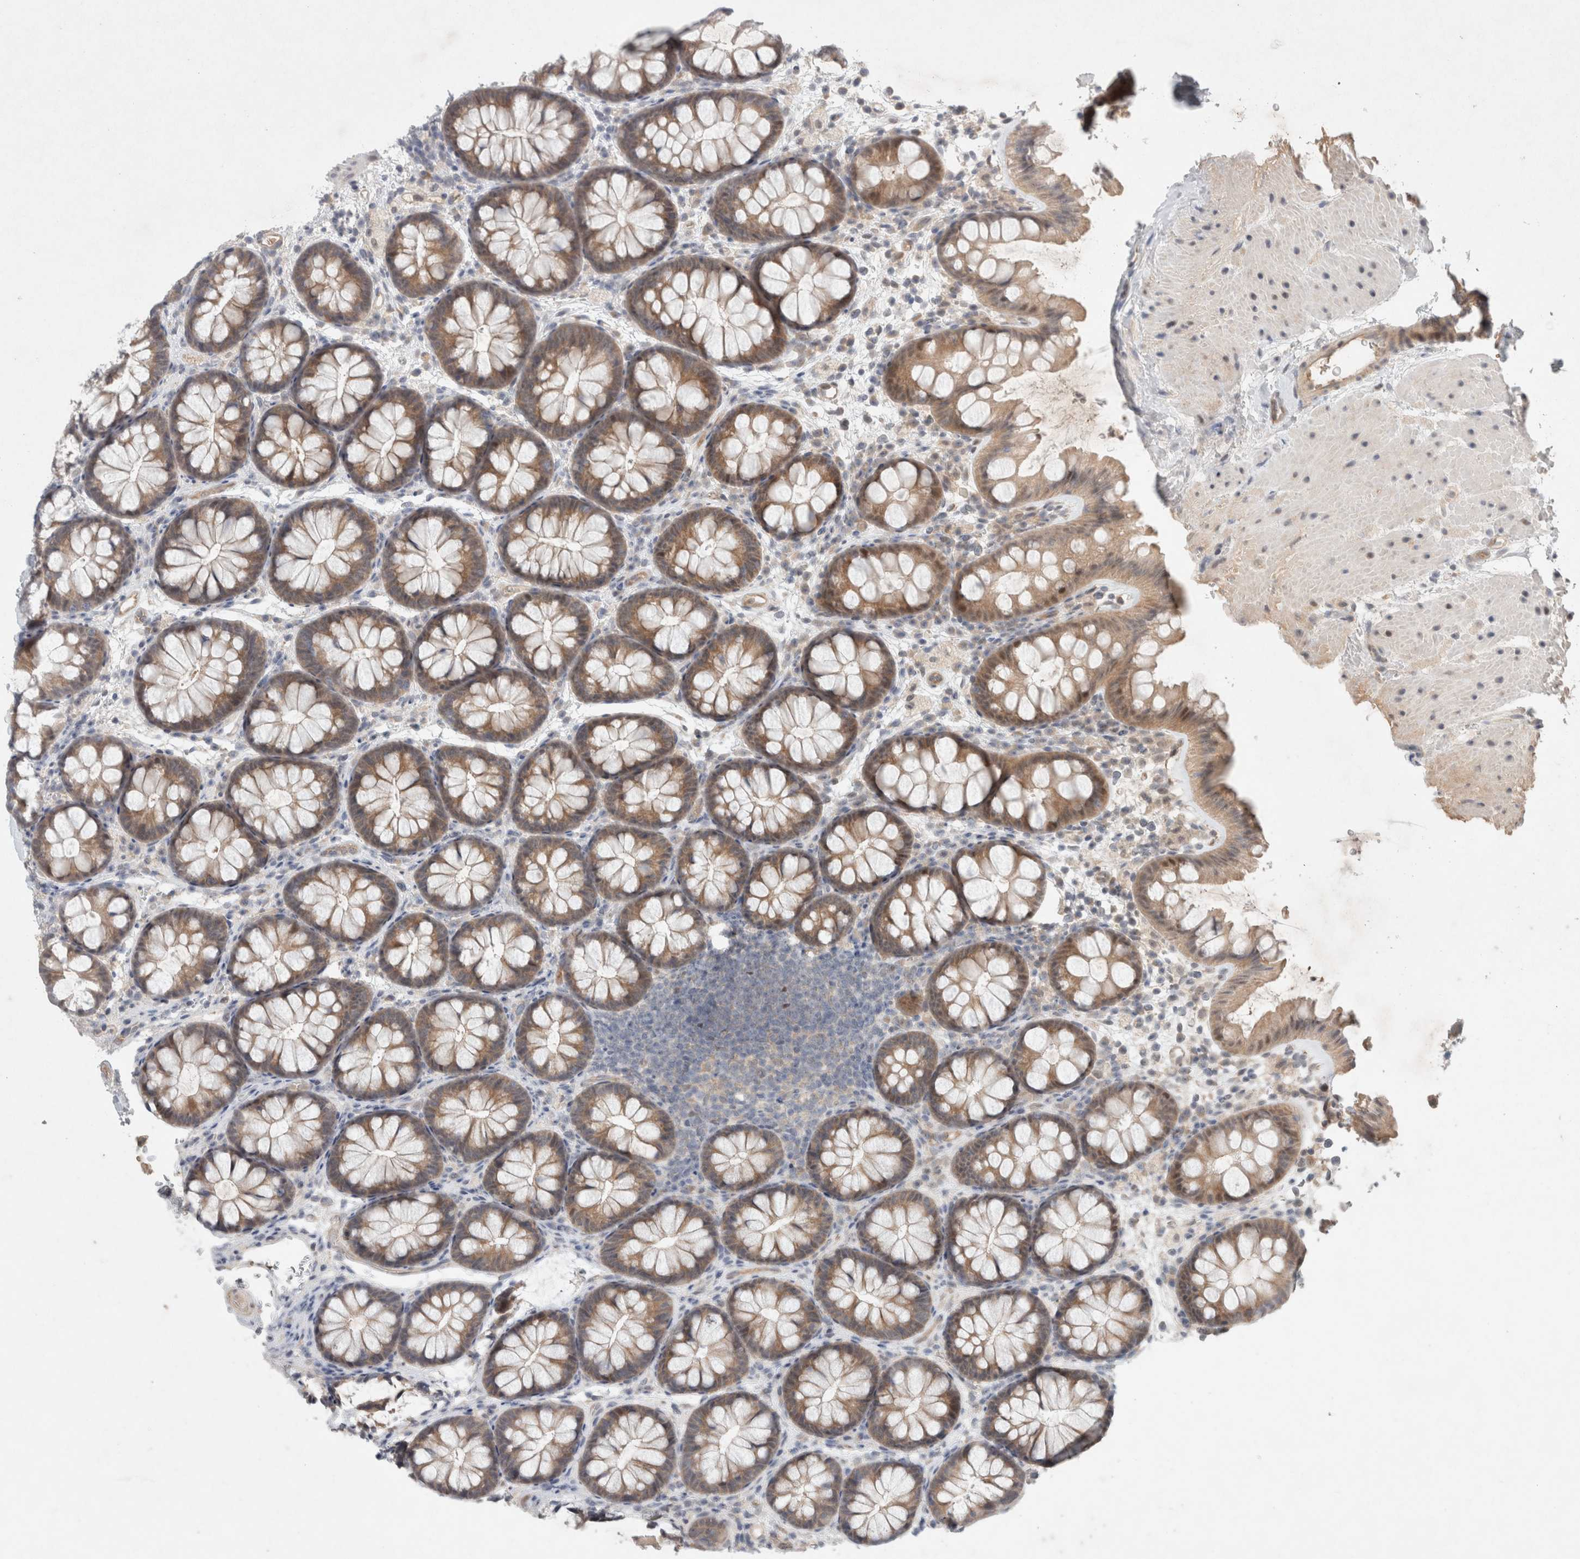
{"staining": {"intensity": "moderate", "quantity": "25%-75%", "location": "cytoplasmic/membranous"}, "tissue": "colon", "cell_type": "Endothelial cells", "image_type": "normal", "snomed": [{"axis": "morphology", "description": "Normal tissue, NOS"}, {"axis": "topography", "description": "Colon"}], "caption": "Protein staining of normal colon reveals moderate cytoplasmic/membranous staining in approximately 25%-75% of endothelial cells.", "gene": "RASAL2", "patient": {"sex": "female", "age": 62}}